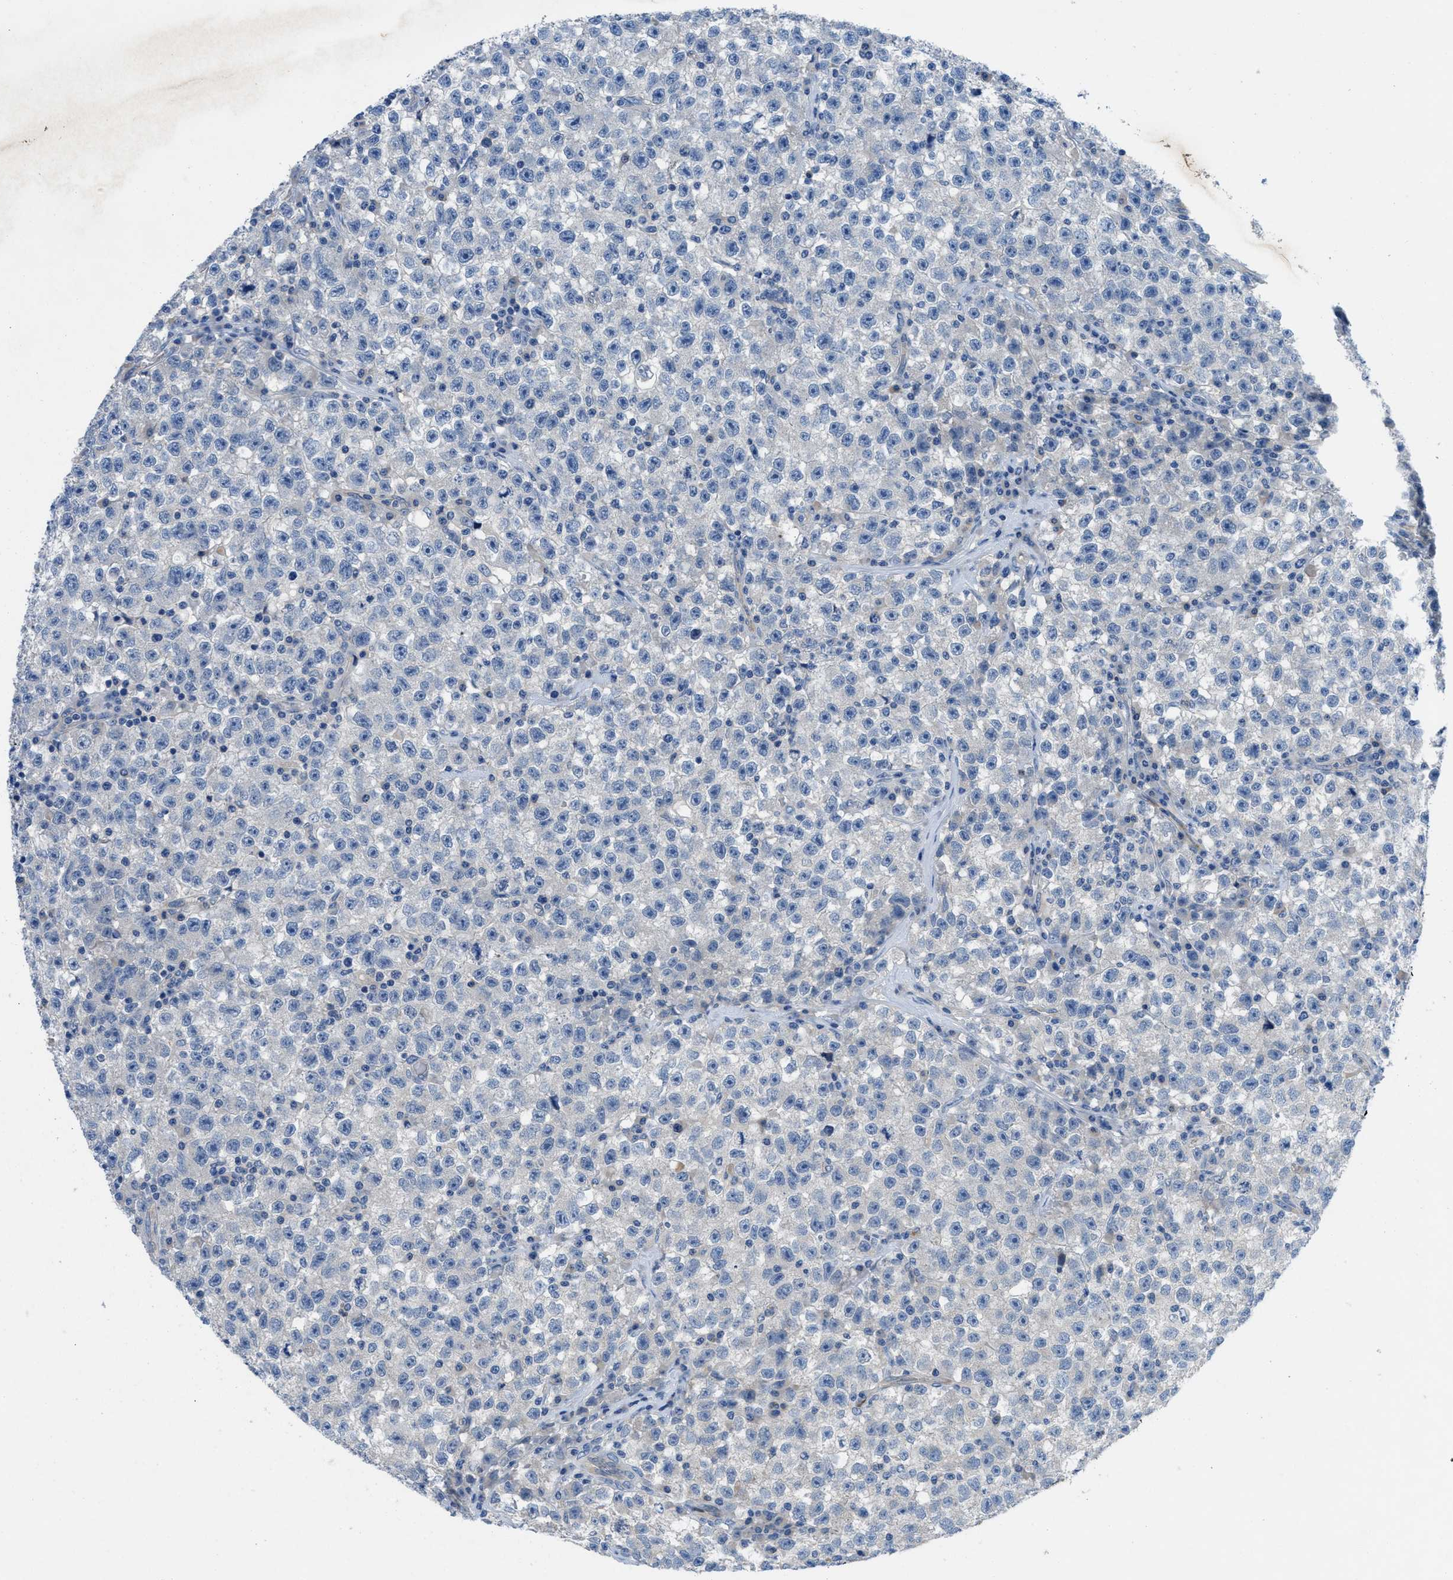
{"staining": {"intensity": "negative", "quantity": "none", "location": "none"}, "tissue": "testis cancer", "cell_type": "Tumor cells", "image_type": "cancer", "snomed": [{"axis": "morphology", "description": "Seminoma, NOS"}, {"axis": "topography", "description": "Testis"}], "caption": "There is no significant staining in tumor cells of testis cancer. (Stains: DAB (3,3'-diaminobenzidine) immunohistochemistry with hematoxylin counter stain, Microscopy: brightfield microscopy at high magnification).", "gene": "PGR", "patient": {"sex": "male", "age": 22}}